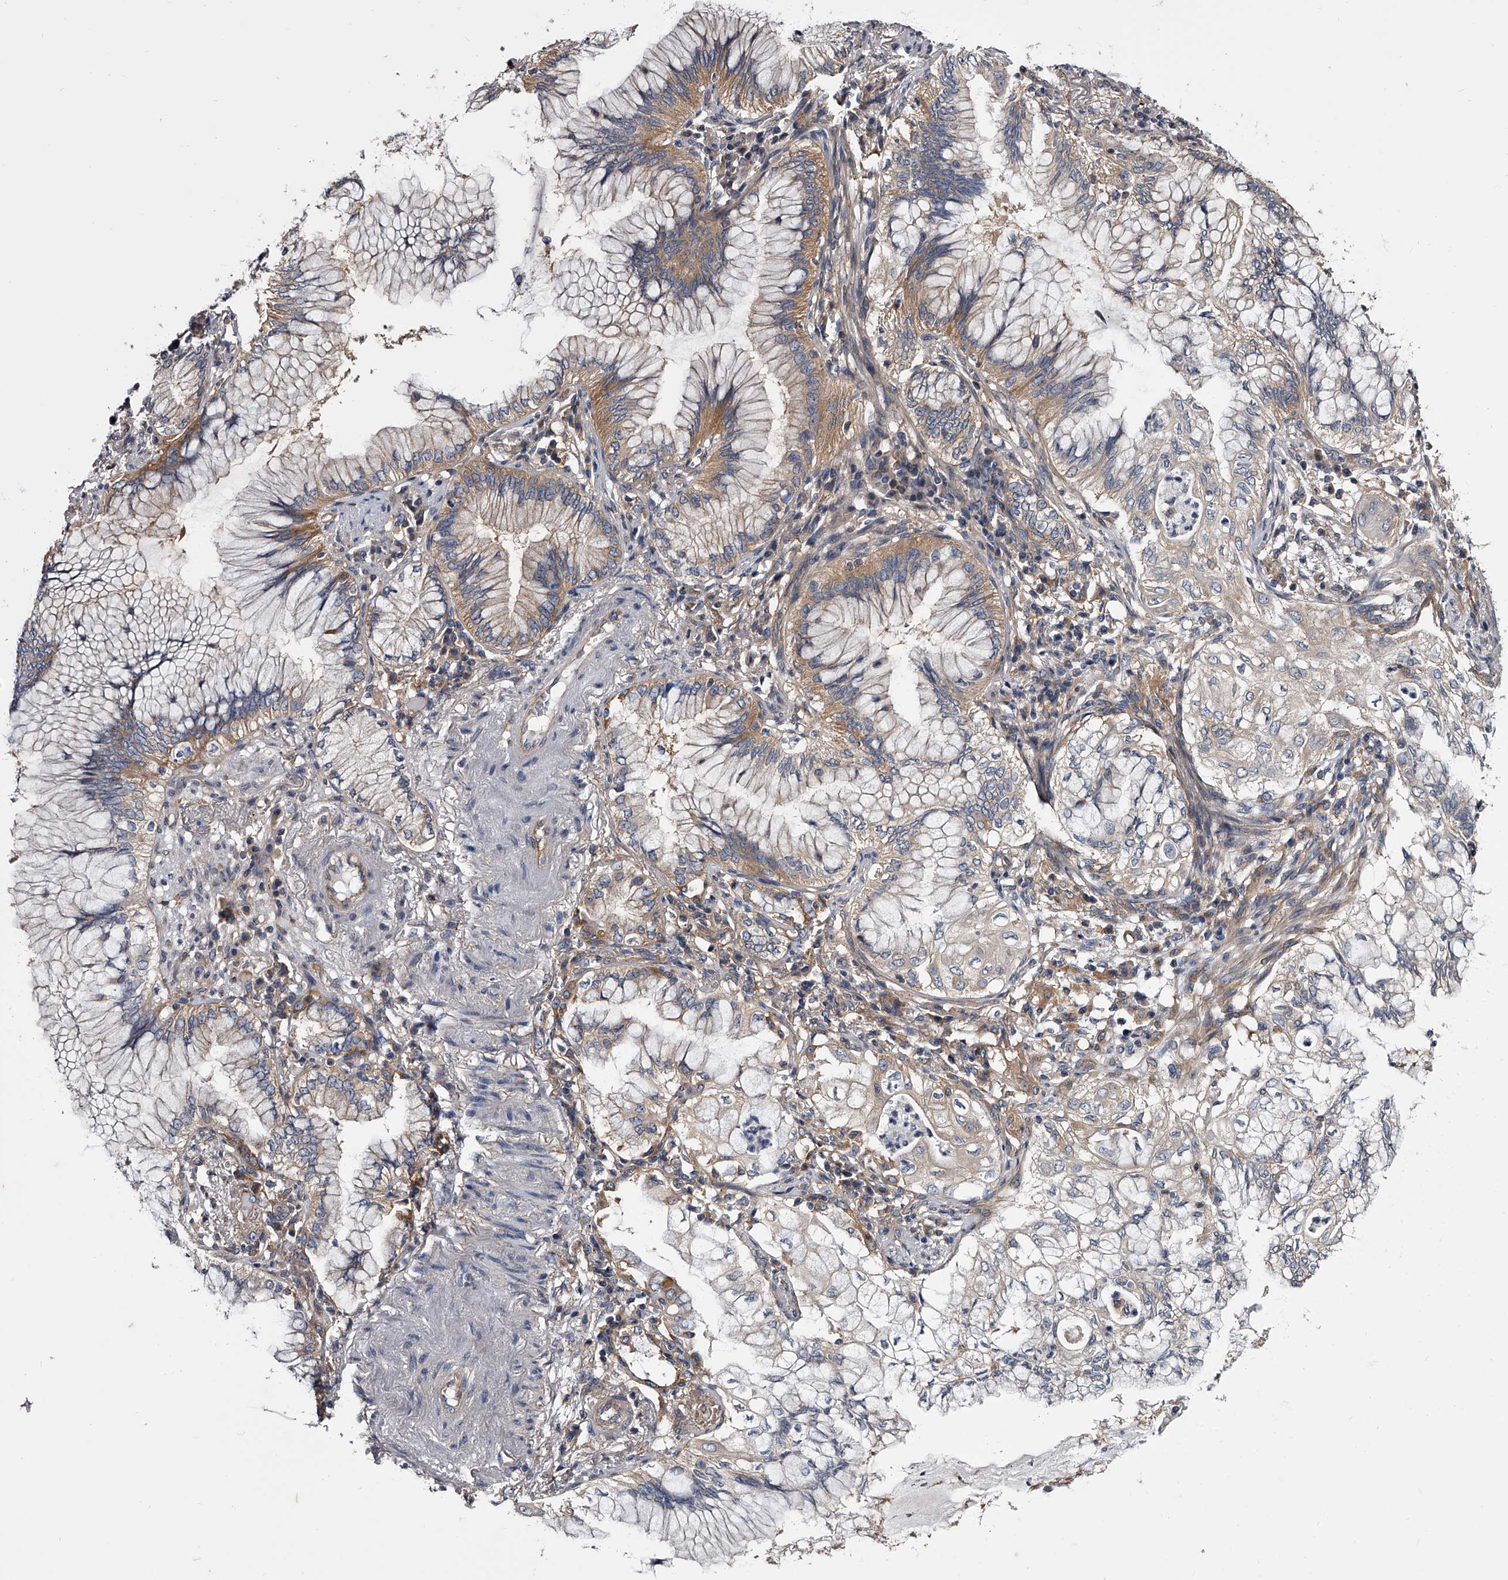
{"staining": {"intensity": "weak", "quantity": "<25%", "location": "cytoplasmic/membranous"}, "tissue": "lung cancer", "cell_type": "Tumor cells", "image_type": "cancer", "snomed": [{"axis": "morphology", "description": "Adenocarcinoma, NOS"}, {"axis": "topography", "description": "Lung"}], "caption": "Human adenocarcinoma (lung) stained for a protein using IHC exhibits no expression in tumor cells.", "gene": "GAPVD1", "patient": {"sex": "female", "age": 70}}